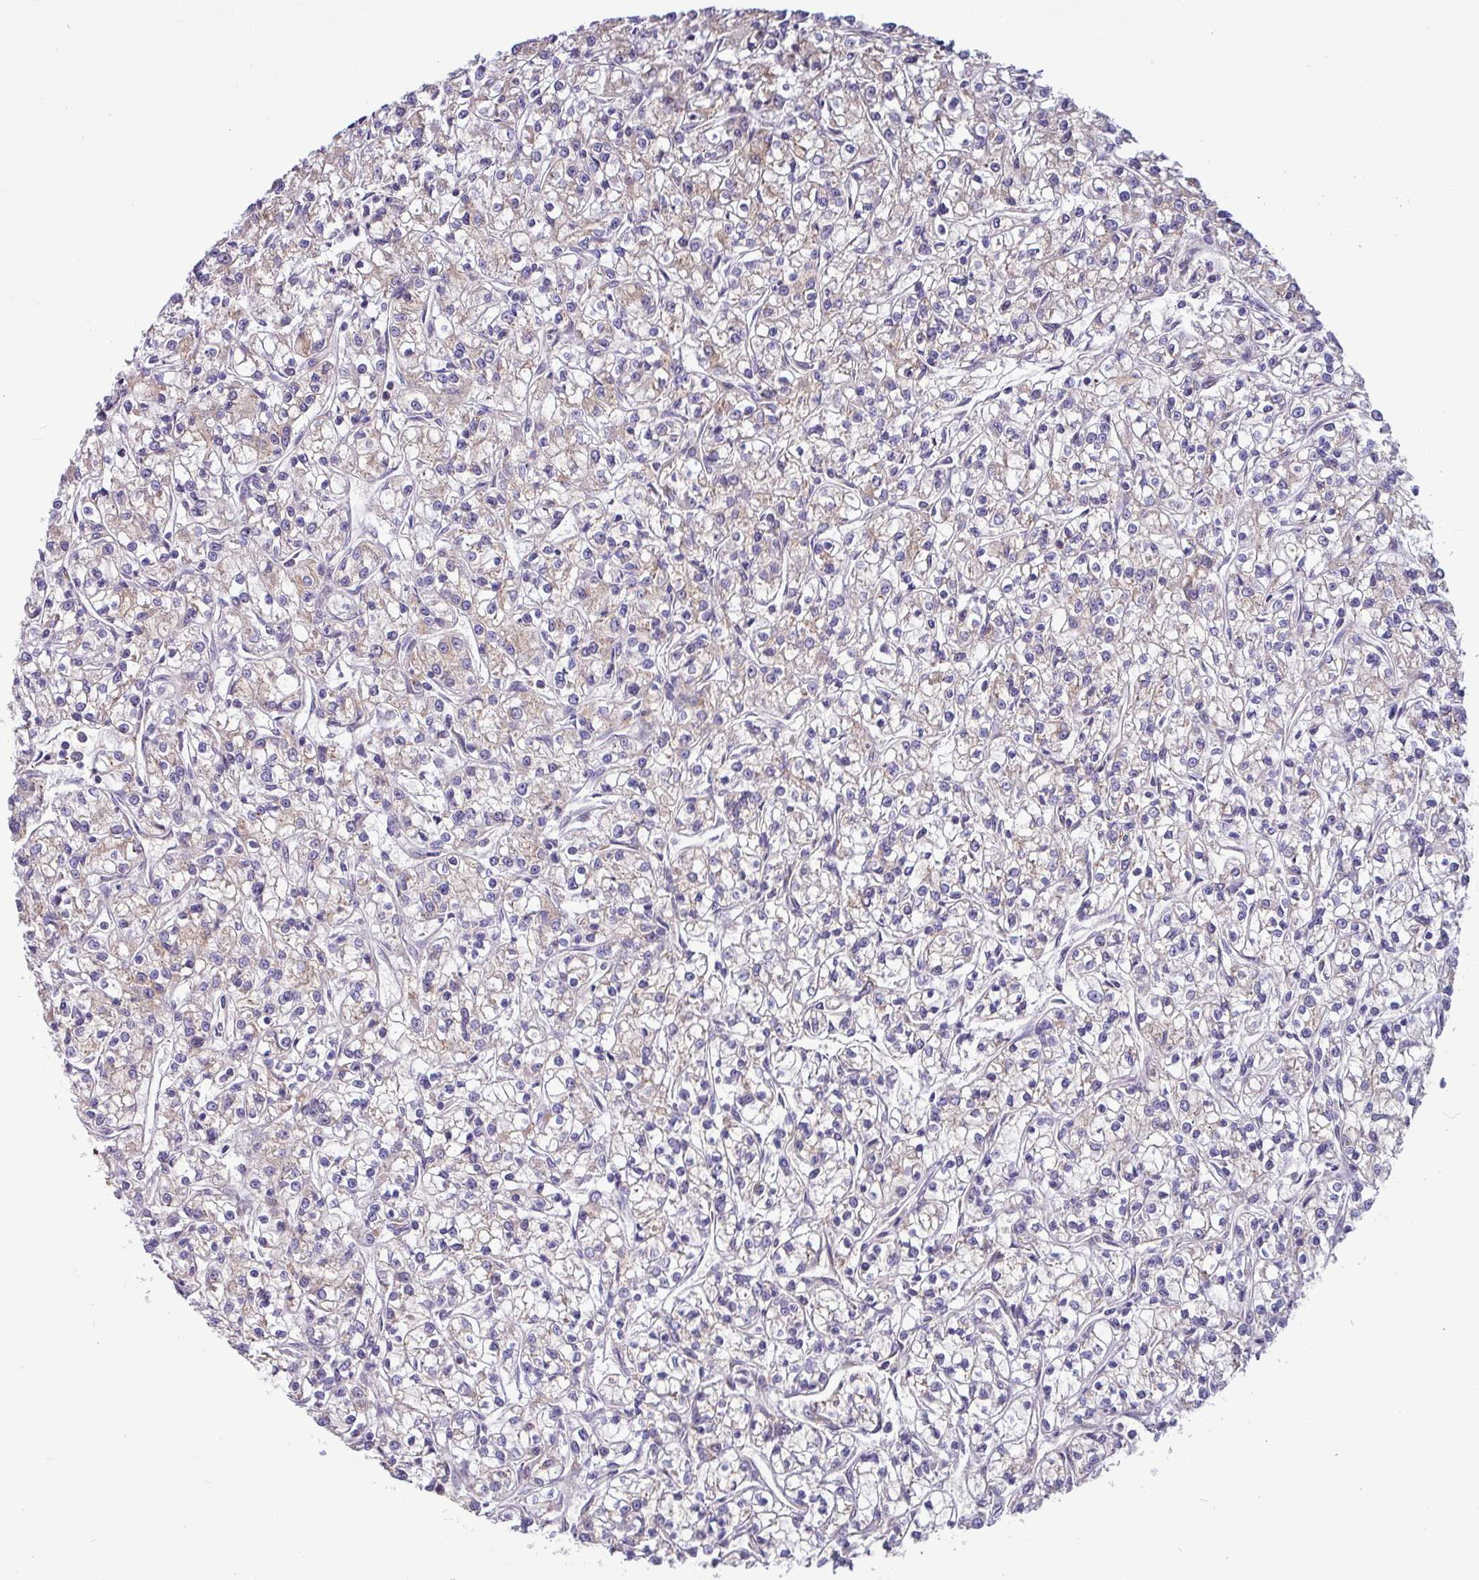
{"staining": {"intensity": "weak", "quantity": "25%-75%", "location": "cytoplasmic/membranous"}, "tissue": "renal cancer", "cell_type": "Tumor cells", "image_type": "cancer", "snomed": [{"axis": "morphology", "description": "Adenocarcinoma, NOS"}, {"axis": "topography", "description": "Kidney"}], "caption": "Immunohistochemistry of human adenocarcinoma (renal) demonstrates low levels of weak cytoplasmic/membranous positivity in about 25%-75% of tumor cells. (DAB IHC, brown staining for protein, blue staining for nuclei).", "gene": "LSM12", "patient": {"sex": "female", "age": 59}}